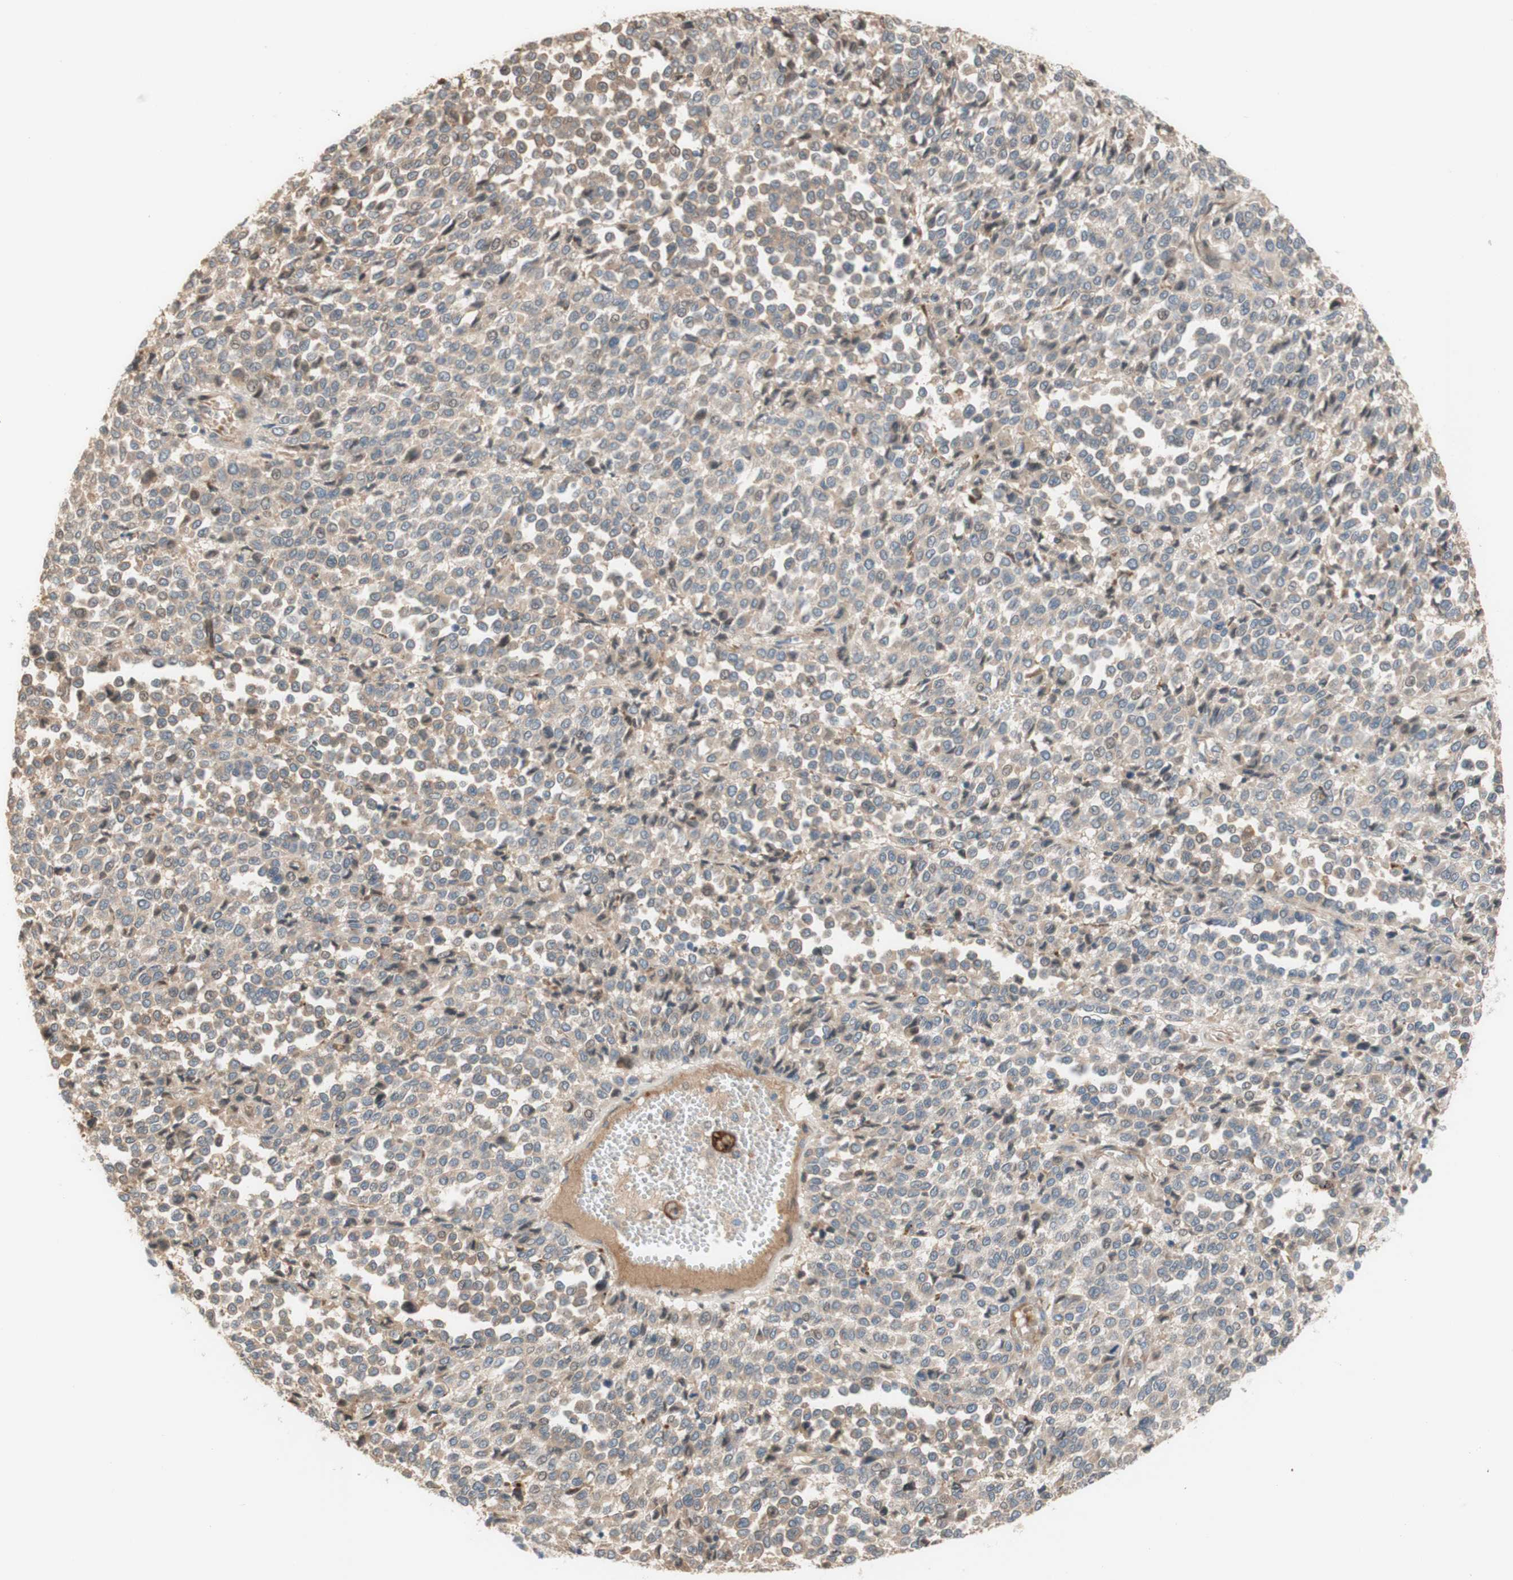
{"staining": {"intensity": "weak", "quantity": ">75%", "location": "cytoplasmic/membranous"}, "tissue": "melanoma", "cell_type": "Tumor cells", "image_type": "cancer", "snomed": [{"axis": "morphology", "description": "Malignant melanoma, Metastatic site"}, {"axis": "topography", "description": "Pancreas"}], "caption": "Tumor cells exhibit low levels of weak cytoplasmic/membranous positivity in about >75% of cells in melanoma. (brown staining indicates protein expression, while blue staining denotes nuclei).", "gene": "PTPN21", "patient": {"sex": "female", "age": 30}}